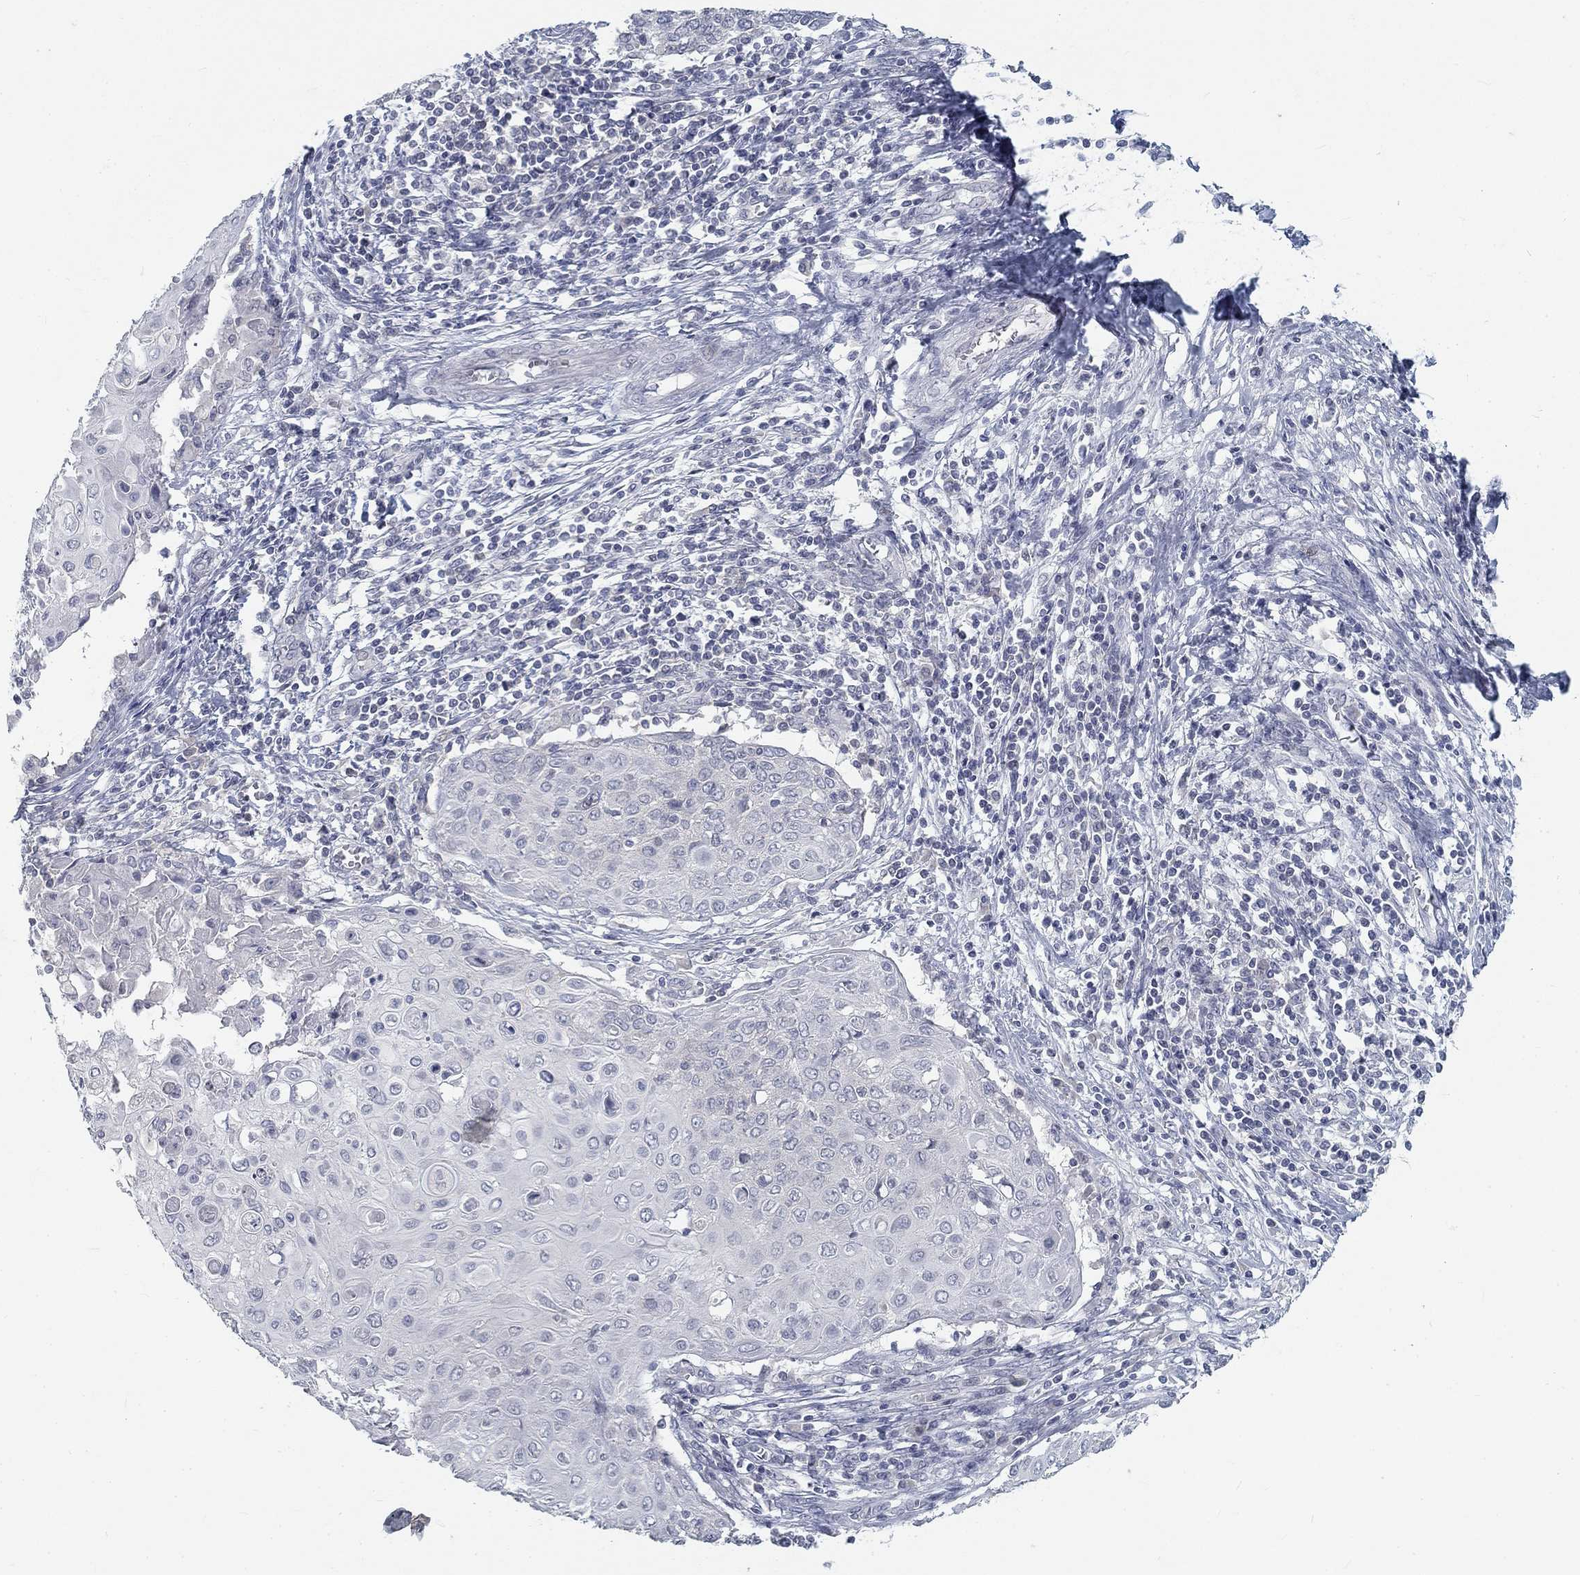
{"staining": {"intensity": "negative", "quantity": "none", "location": "none"}, "tissue": "cervical cancer", "cell_type": "Tumor cells", "image_type": "cancer", "snomed": [{"axis": "morphology", "description": "Squamous cell carcinoma, NOS"}, {"axis": "topography", "description": "Cervix"}], "caption": "Human squamous cell carcinoma (cervical) stained for a protein using immunohistochemistry displays no expression in tumor cells.", "gene": "ATP1A3", "patient": {"sex": "female", "age": 39}}